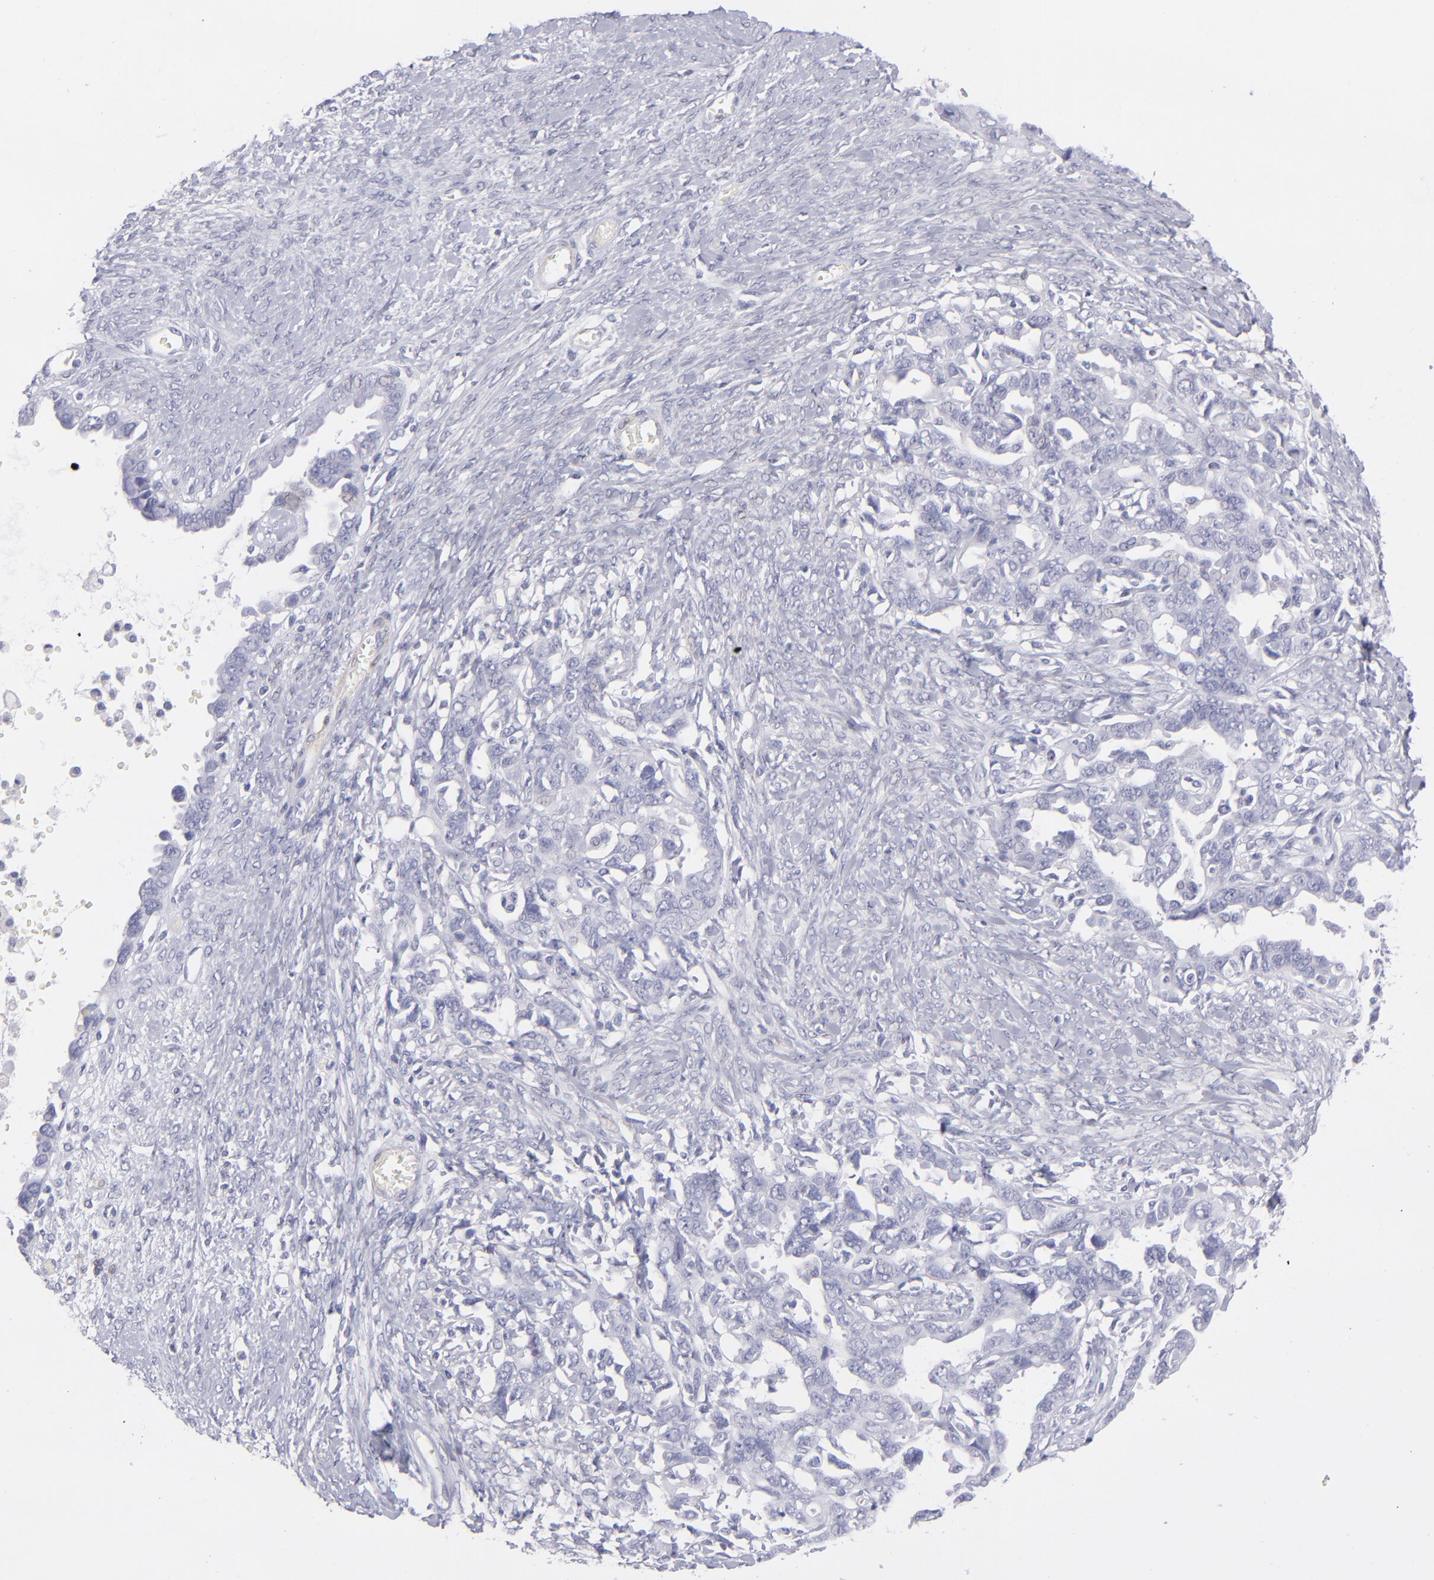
{"staining": {"intensity": "negative", "quantity": "none", "location": "none"}, "tissue": "ovarian cancer", "cell_type": "Tumor cells", "image_type": "cancer", "snomed": [{"axis": "morphology", "description": "Cystadenocarcinoma, serous, NOS"}, {"axis": "topography", "description": "Ovary"}], "caption": "IHC histopathology image of human ovarian cancer (serous cystadenocarcinoma) stained for a protein (brown), which demonstrates no expression in tumor cells.", "gene": "MYH11", "patient": {"sex": "female", "age": 69}}